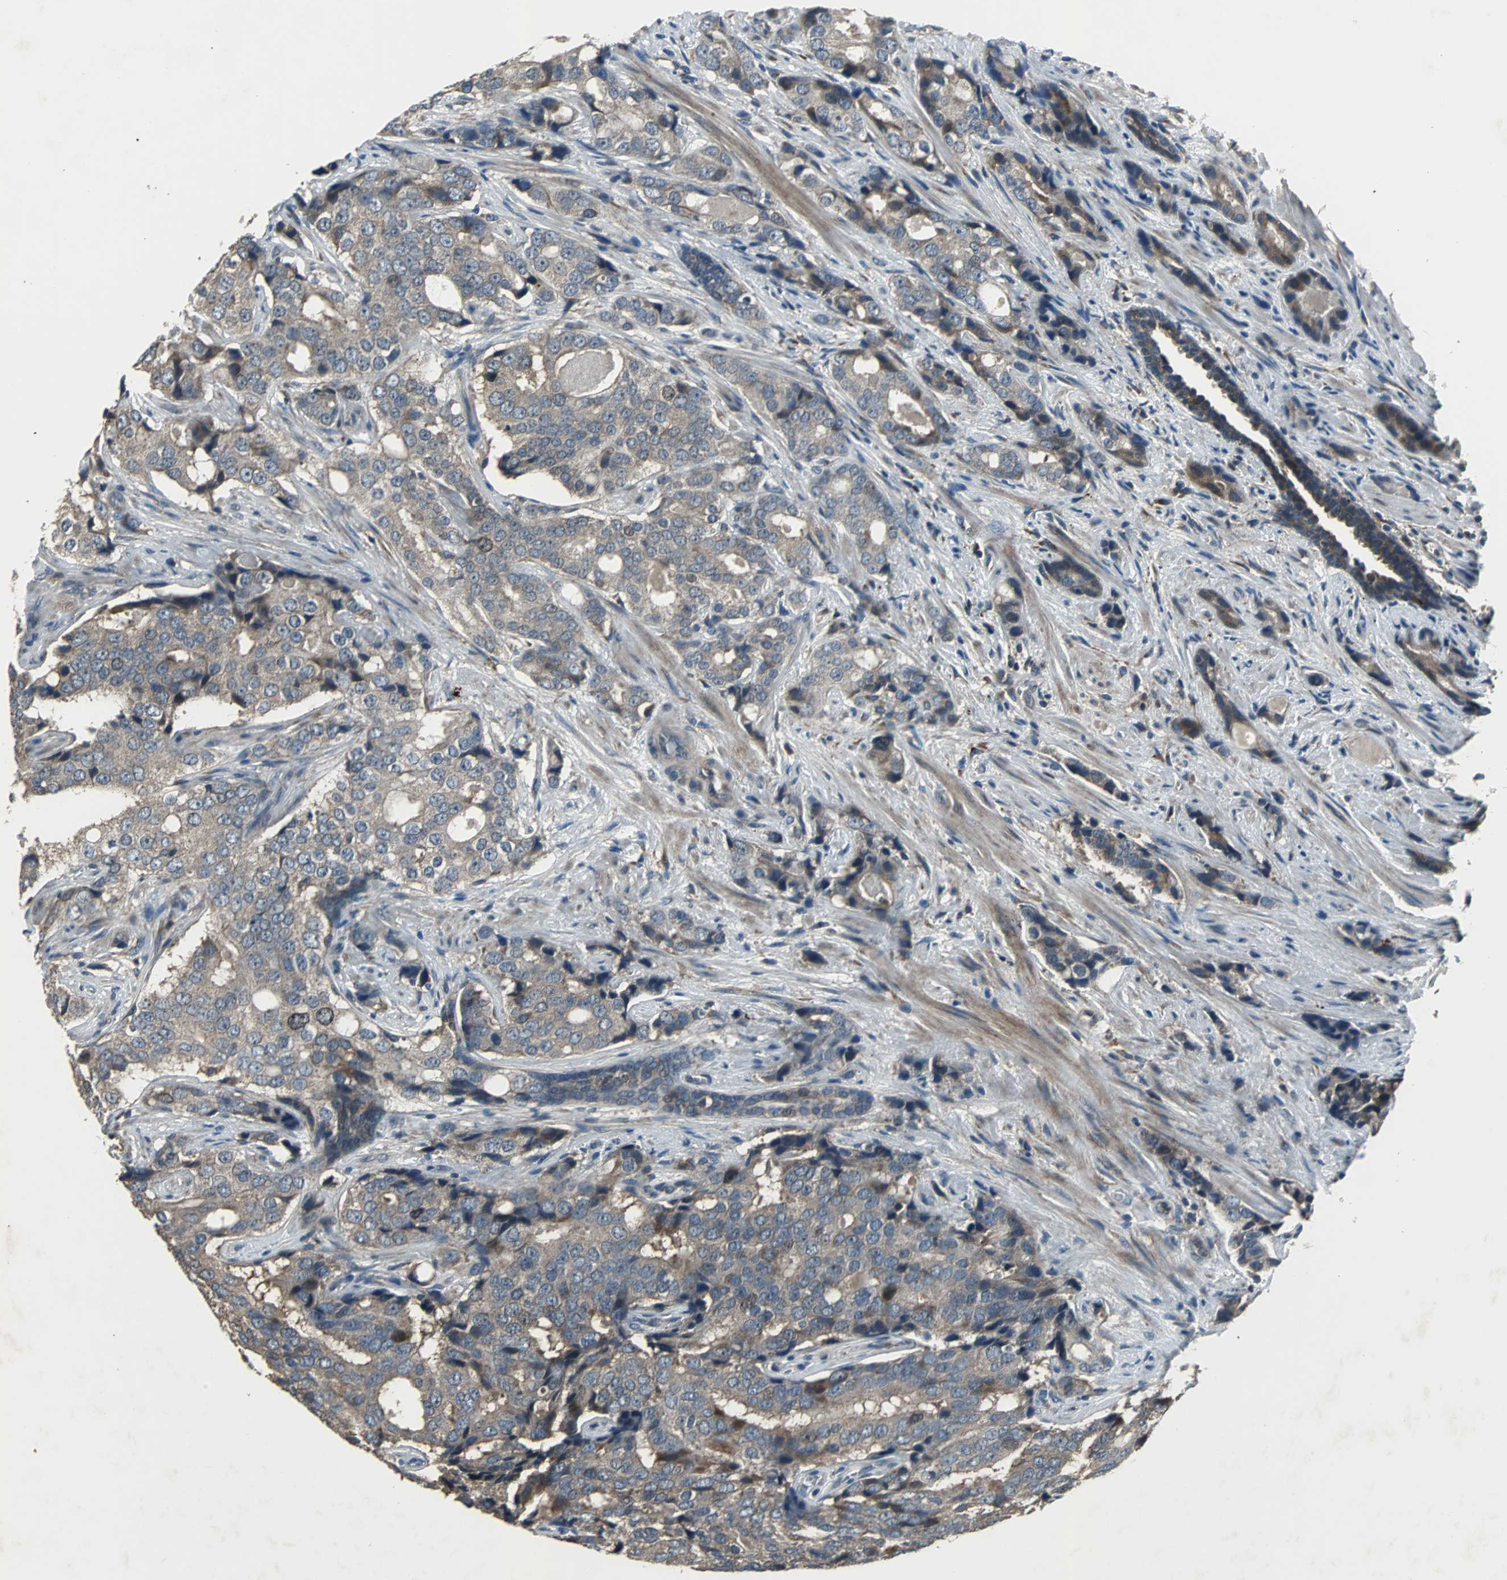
{"staining": {"intensity": "weak", "quantity": ">75%", "location": "cytoplasmic/membranous"}, "tissue": "prostate cancer", "cell_type": "Tumor cells", "image_type": "cancer", "snomed": [{"axis": "morphology", "description": "Adenocarcinoma, High grade"}, {"axis": "topography", "description": "Prostate"}], "caption": "High-magnification brightfield microscopy of prostate cancer (high-grade adenocarcinoma) stained with DAB (brown) and counterstained with hematoxylin (blue). tumor cells exhibit weak cytoplasmic/membranous staining is appreciated in about>75% of cells. Nuclei are stained in blue.", "gene": "SOS1", "patient": {"sex": "male", "age": 58}}